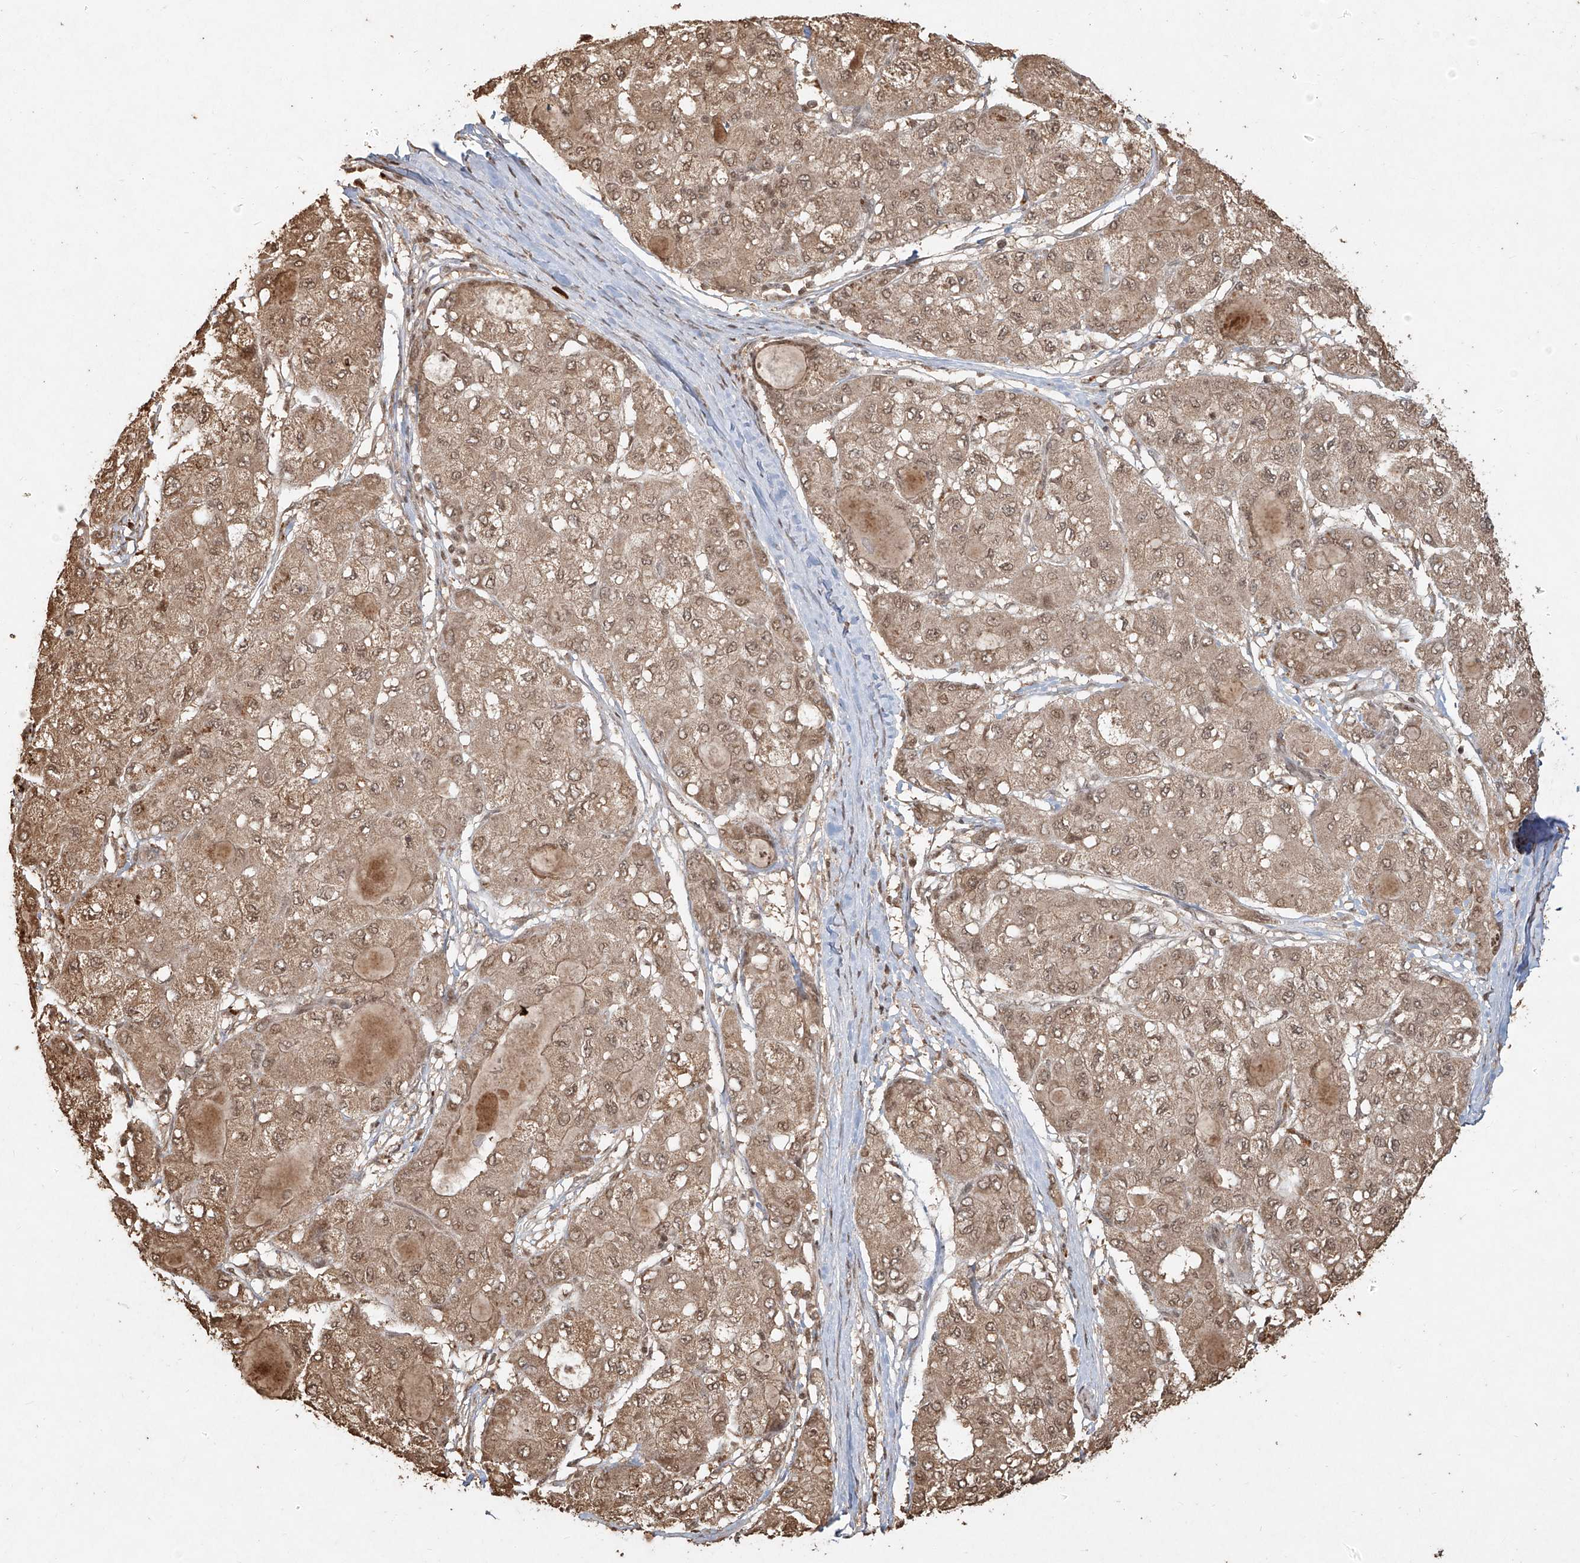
{"staining": {"intensity": "moderate", "quantity": ">75%", "location": "cytoplasmic/membranous,nuclear"}, "tissue": "liver cancer", "cell_type": "Tumor cells", "image_type": "cancer", "snomed": [{"axis": "morphology", "description": "Carcinoma, Hepatocellular, NOS"}, {"axis": "topography", "description": "Liver"}], "caption": "High-magnification brightfield microscopy of liver hepatocellular carcinoma stained with DAB (3,3'-diaminobenzidine) (brown) and counterstained with hematoxylin (blue). tumor cells exhibit moderate cytoplasmic/membranous and nuclear staining is seen in approximately>75% of cells.", "gene": "UBE2K", "patient": {"sex": "male", "age": 80}}